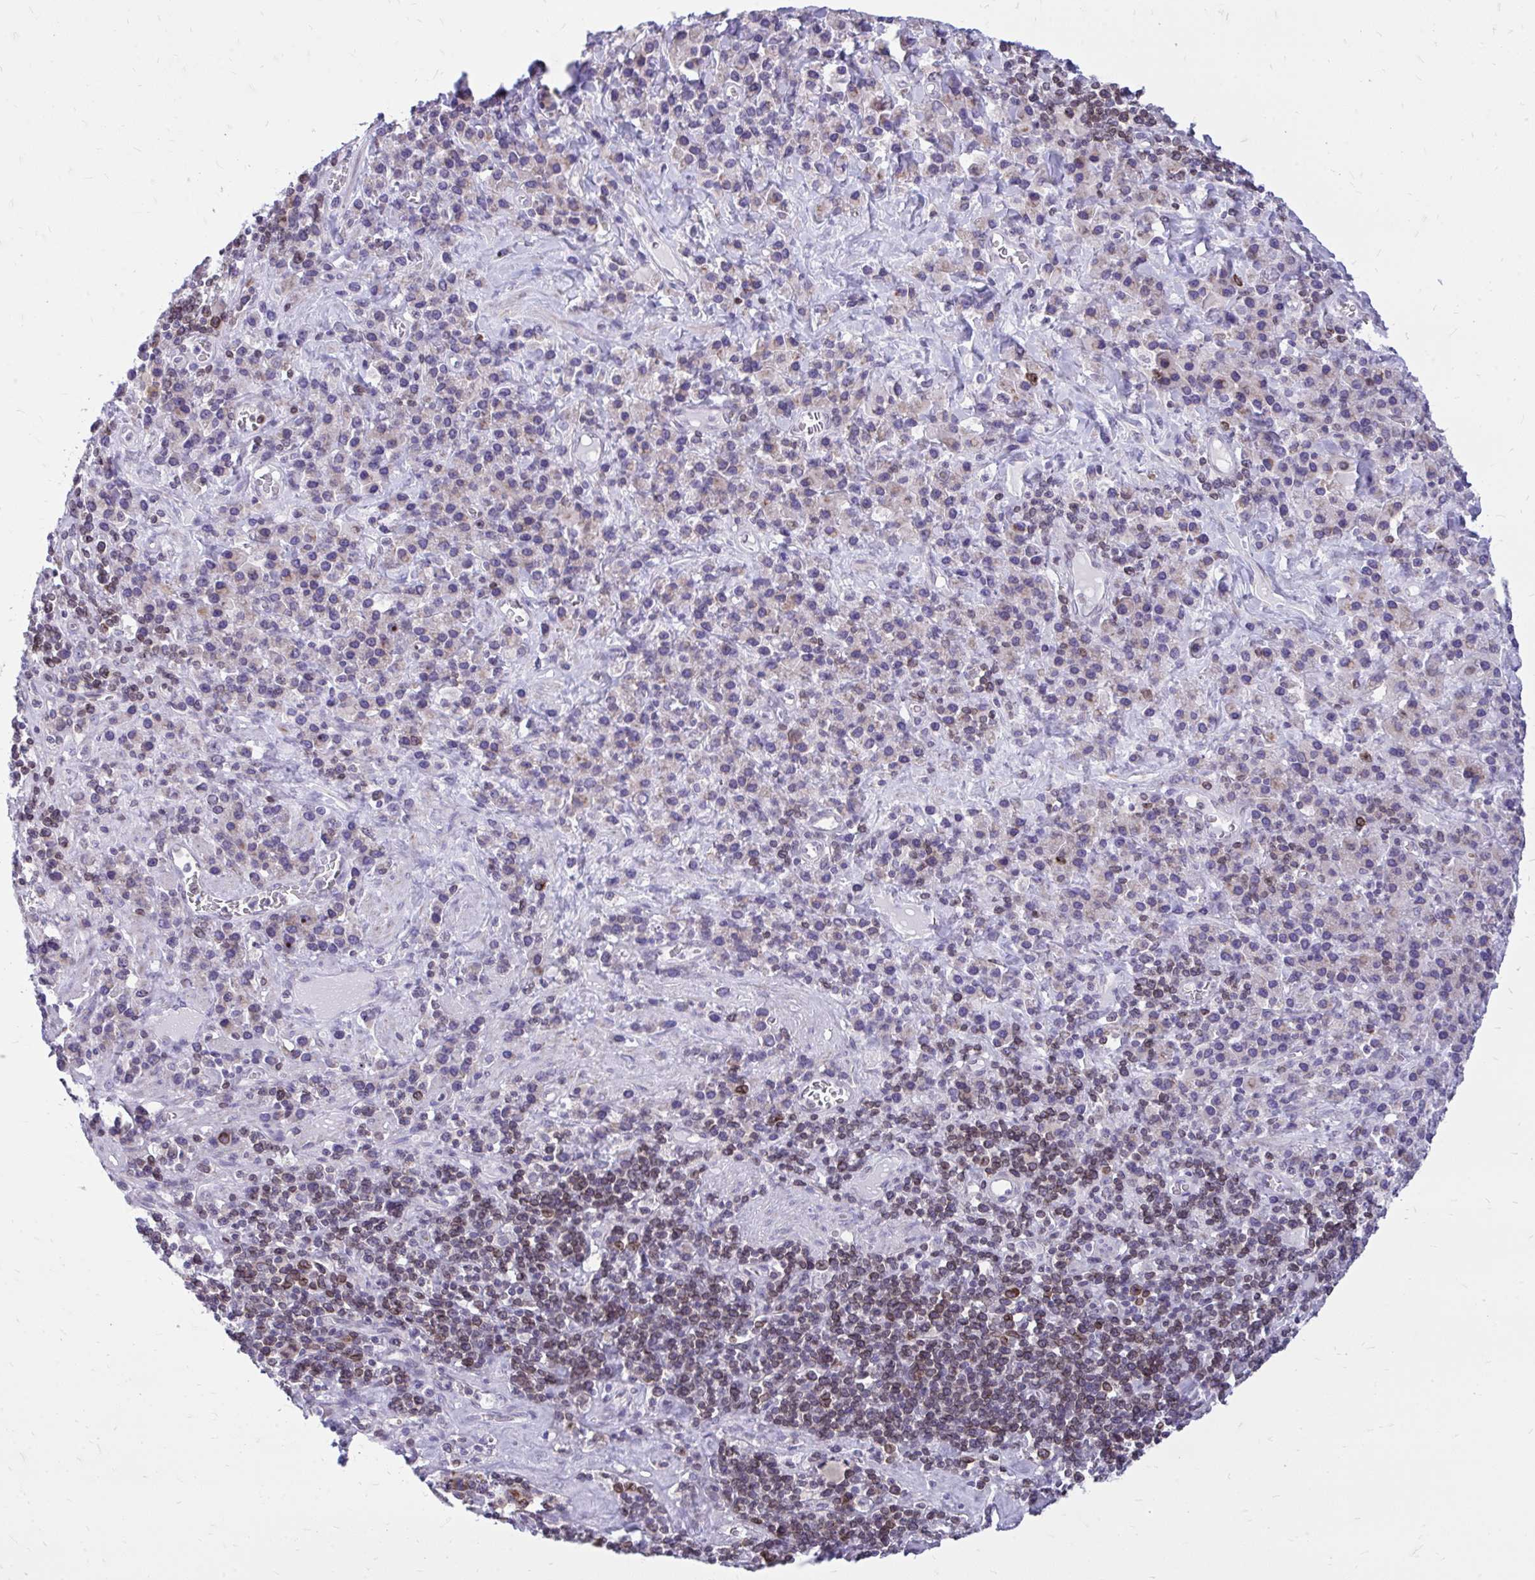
{"staining": {"intensity": "weak", "quantity": "<25%", "location": "cytoplasmic/membranous"}, "tissue": "stomach cancer", "cell_type": "Tumor cells", "image_type": "cancer", "snomed": [{"axis": "morphology", "description": "Adenocarcinoma, NOS"}, {"axis": "topography", "description": "Stomach, upper"}], "caption": "Adenocarcinoma (stomach) was stained to show a protein in brown. There is no significant staining in tumor cells.", "gene": "RPS6KA2", "patient": {"sex": "male", "age": 75}}